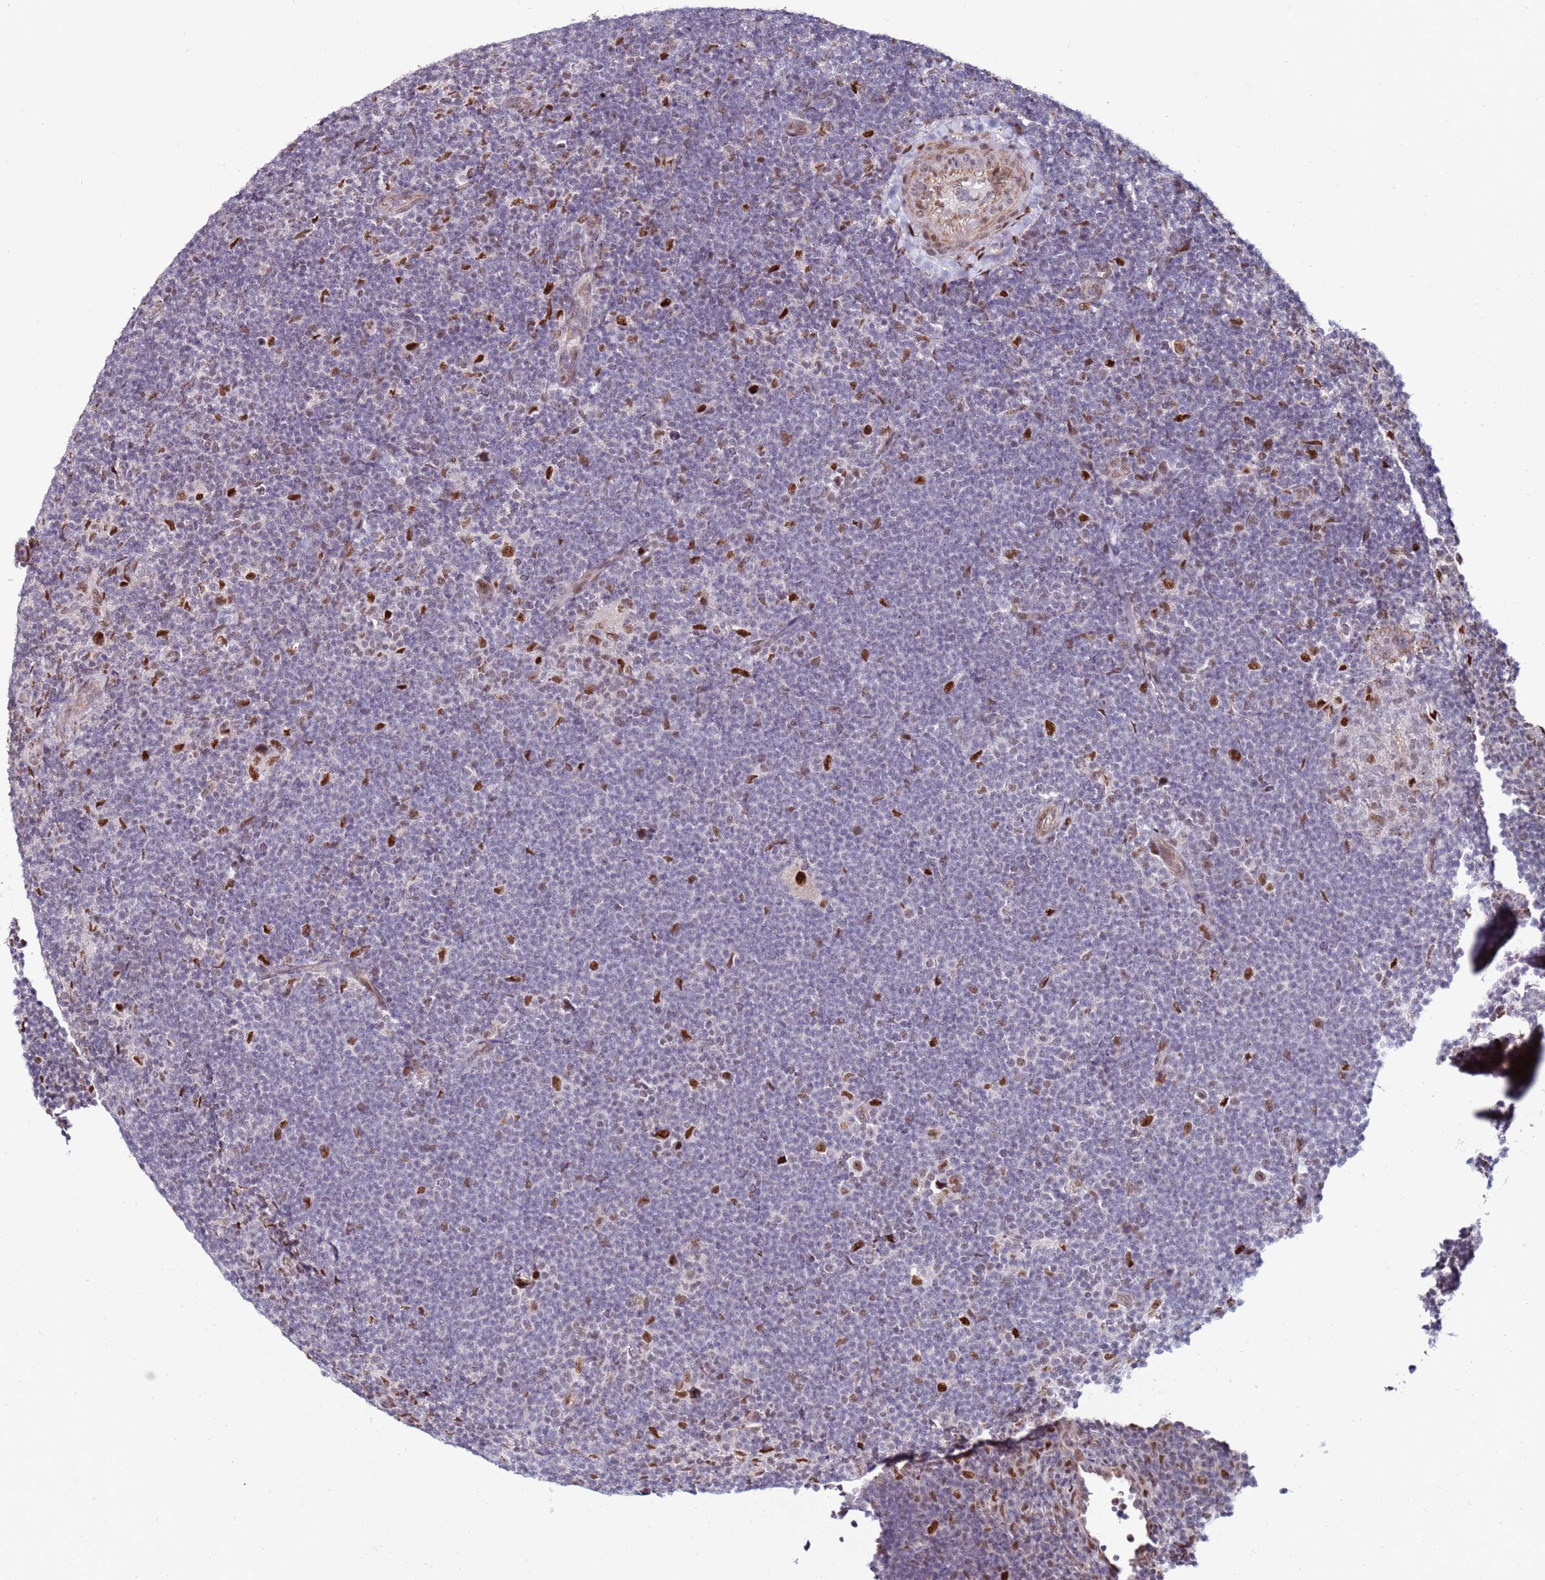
{"staining": {"intensity": "moderate", "quantity": ">75%", "location": "nuclear"}, "tissue": "lymphoma", "cell_type": "Tumor cells", "image_type": "cancer", "snomed": [{"axis": "morphology", "description": "Hodgkin's disease, NOS"}, {"axis": "topography", "description": "Lymph node"}], "caption": "Lymphoma tissue demonstrates moderate nuclear positivity in approximately >75% of tumor cells (DAB = brown stain, brightfield microscopy at high magnification).", "gene": "KPNA4", "patient": {"sex": "female", "age": 57}}